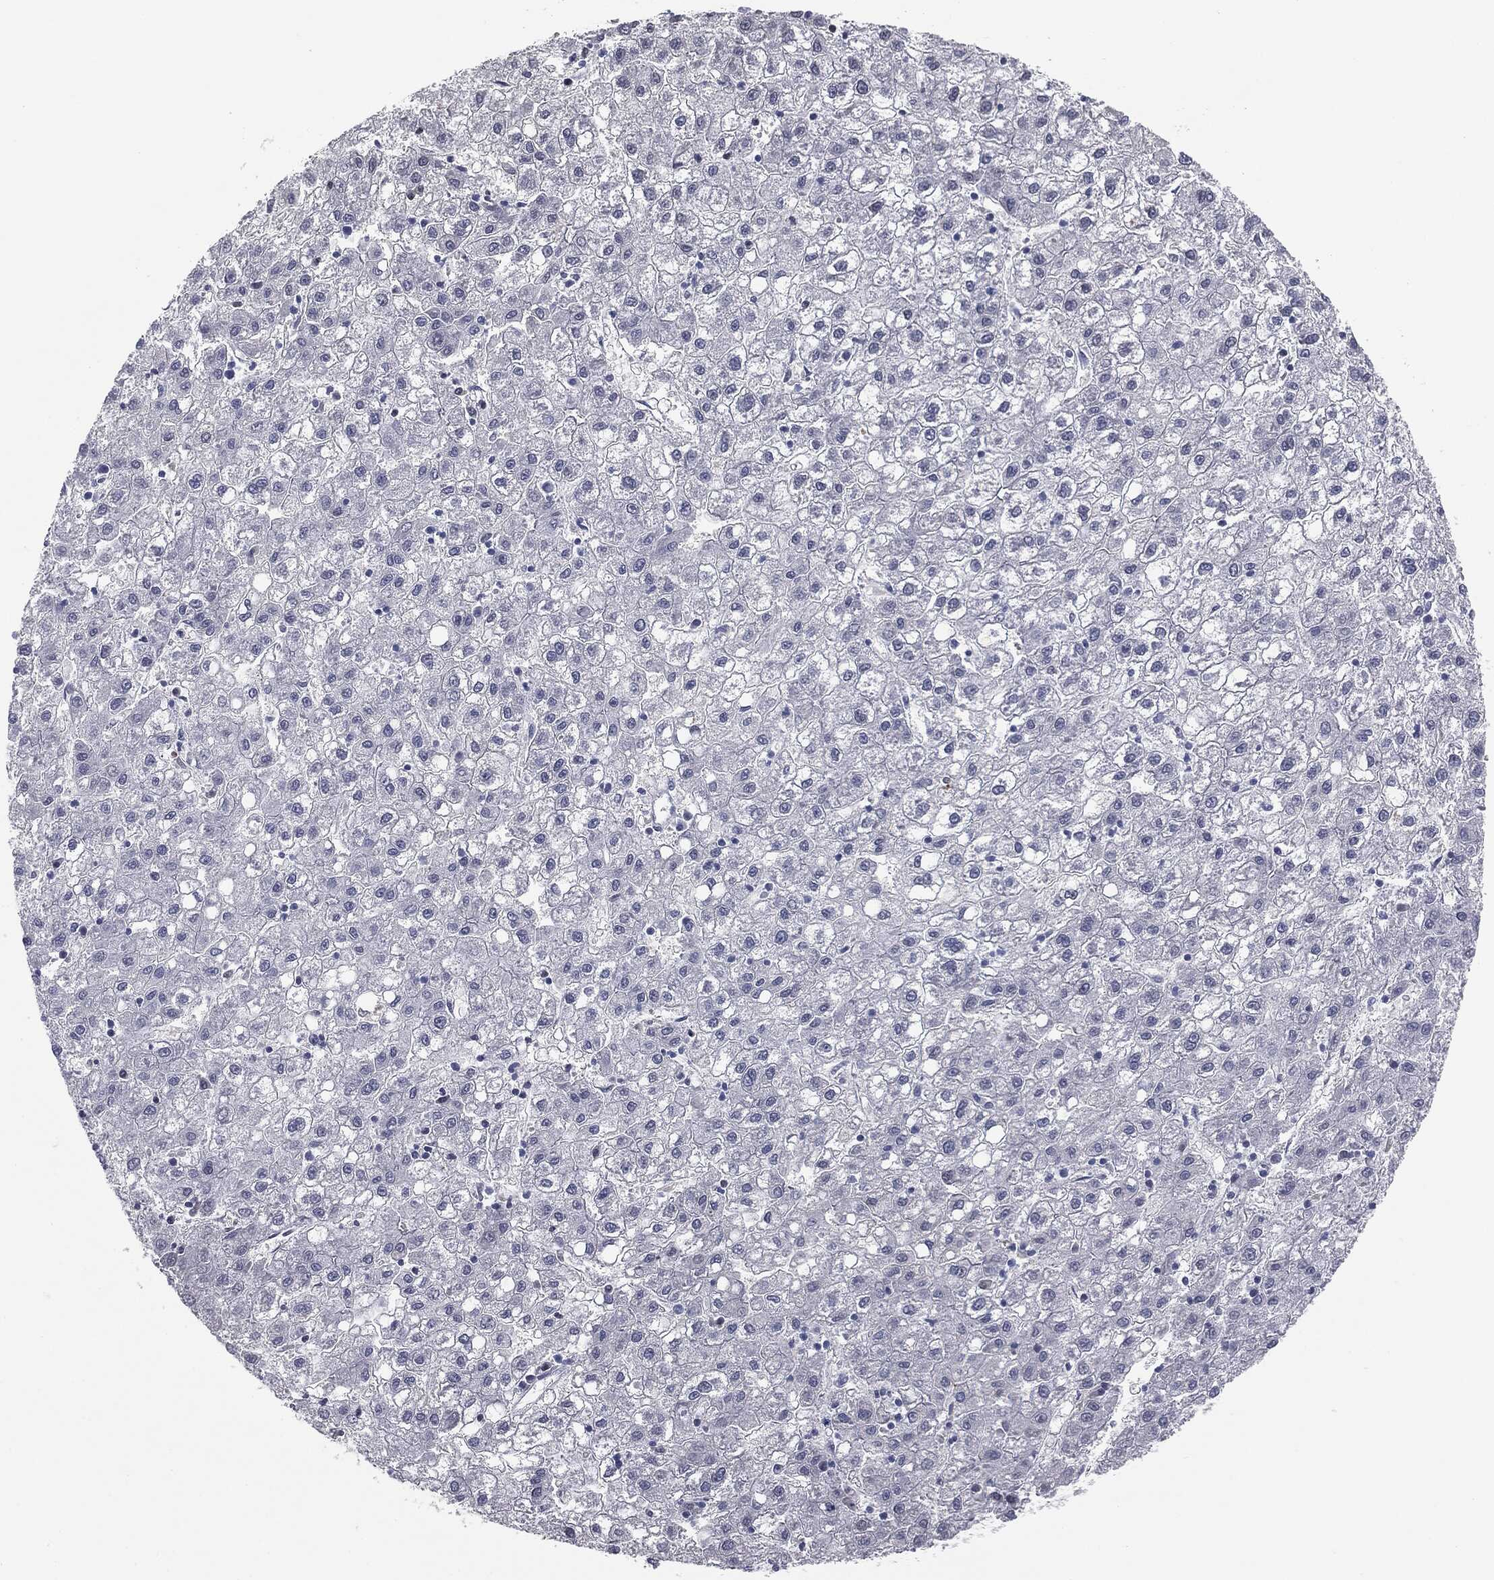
{"staining": {"intensity": "negative", "quantity": "none", "location": "none"}, "tissue": "liver cancer", "cell_type": "Tumor cells", "image_type": "cancer", "snomed": [{"axis": "morphology", "description": "Carcinoma, Hepatocellular, NOS"}, {"axis": "topography", "description": "Liver"}], "caption": "Micrograph shows no protein staining in tumor cells of liver cancer tissue.", "gene": "MUC5AC", "patient": {"sex": "male", "age": 72}}